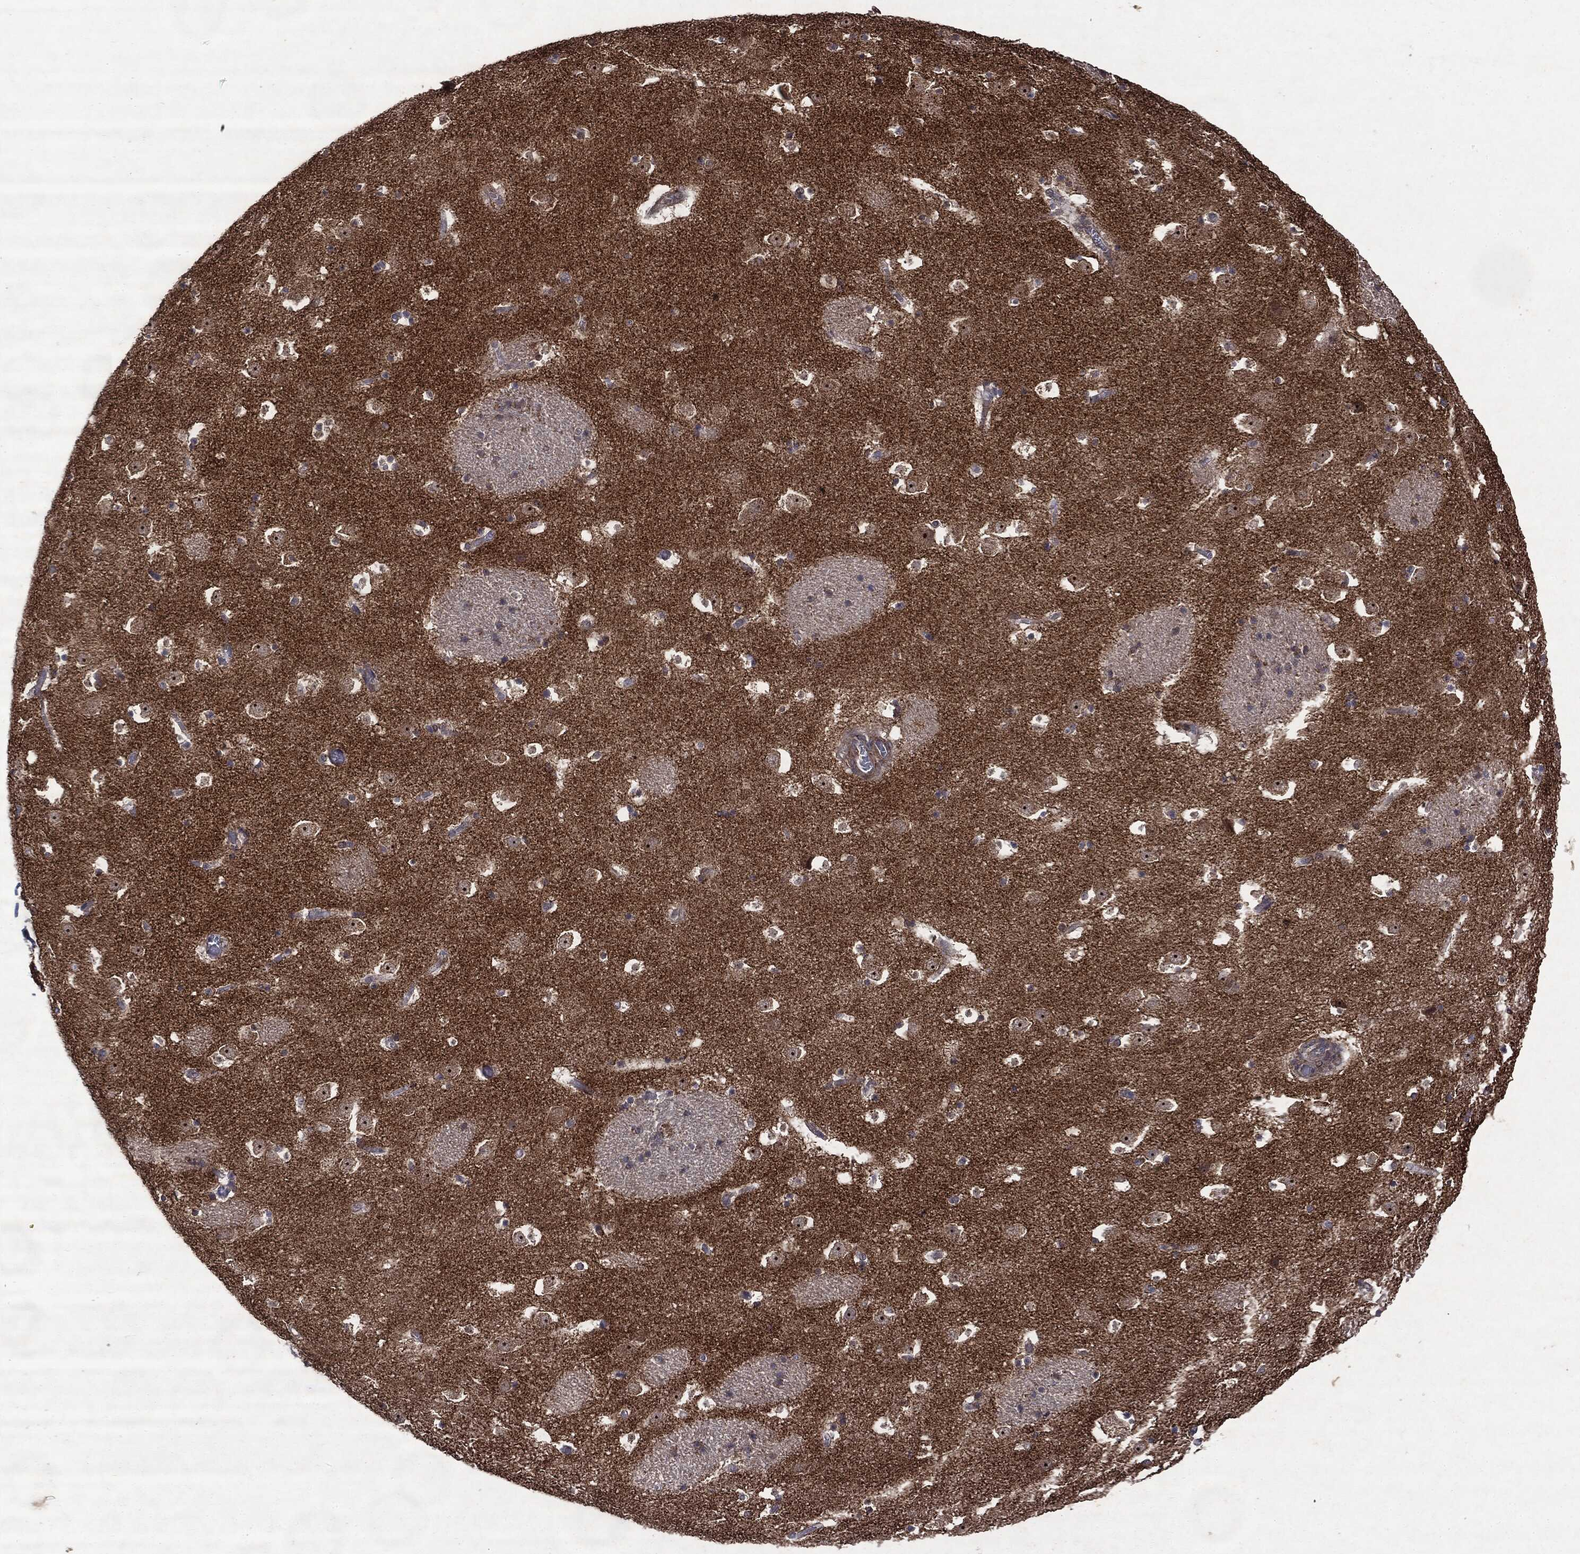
{"staining": {"intensity": "negative", "quantity": "none", "location": "none"}, "tissue": "caudate", "cell_type": "Glial cells", "image_type": "normal", "snomed": [{"axis": "morphology", "description": "Normal tissue, NOS"}, {"axis": "topography", "description": "Lateral ventricle wall"}], "caption": "A high-resolution micrograph shows immunohistochemistry (IHC) staining of unremarkable caudate, which reveals no significant positivity in glial cells.", "gene": "PTEN", "patient": {"sex": "female", "age": 42}}